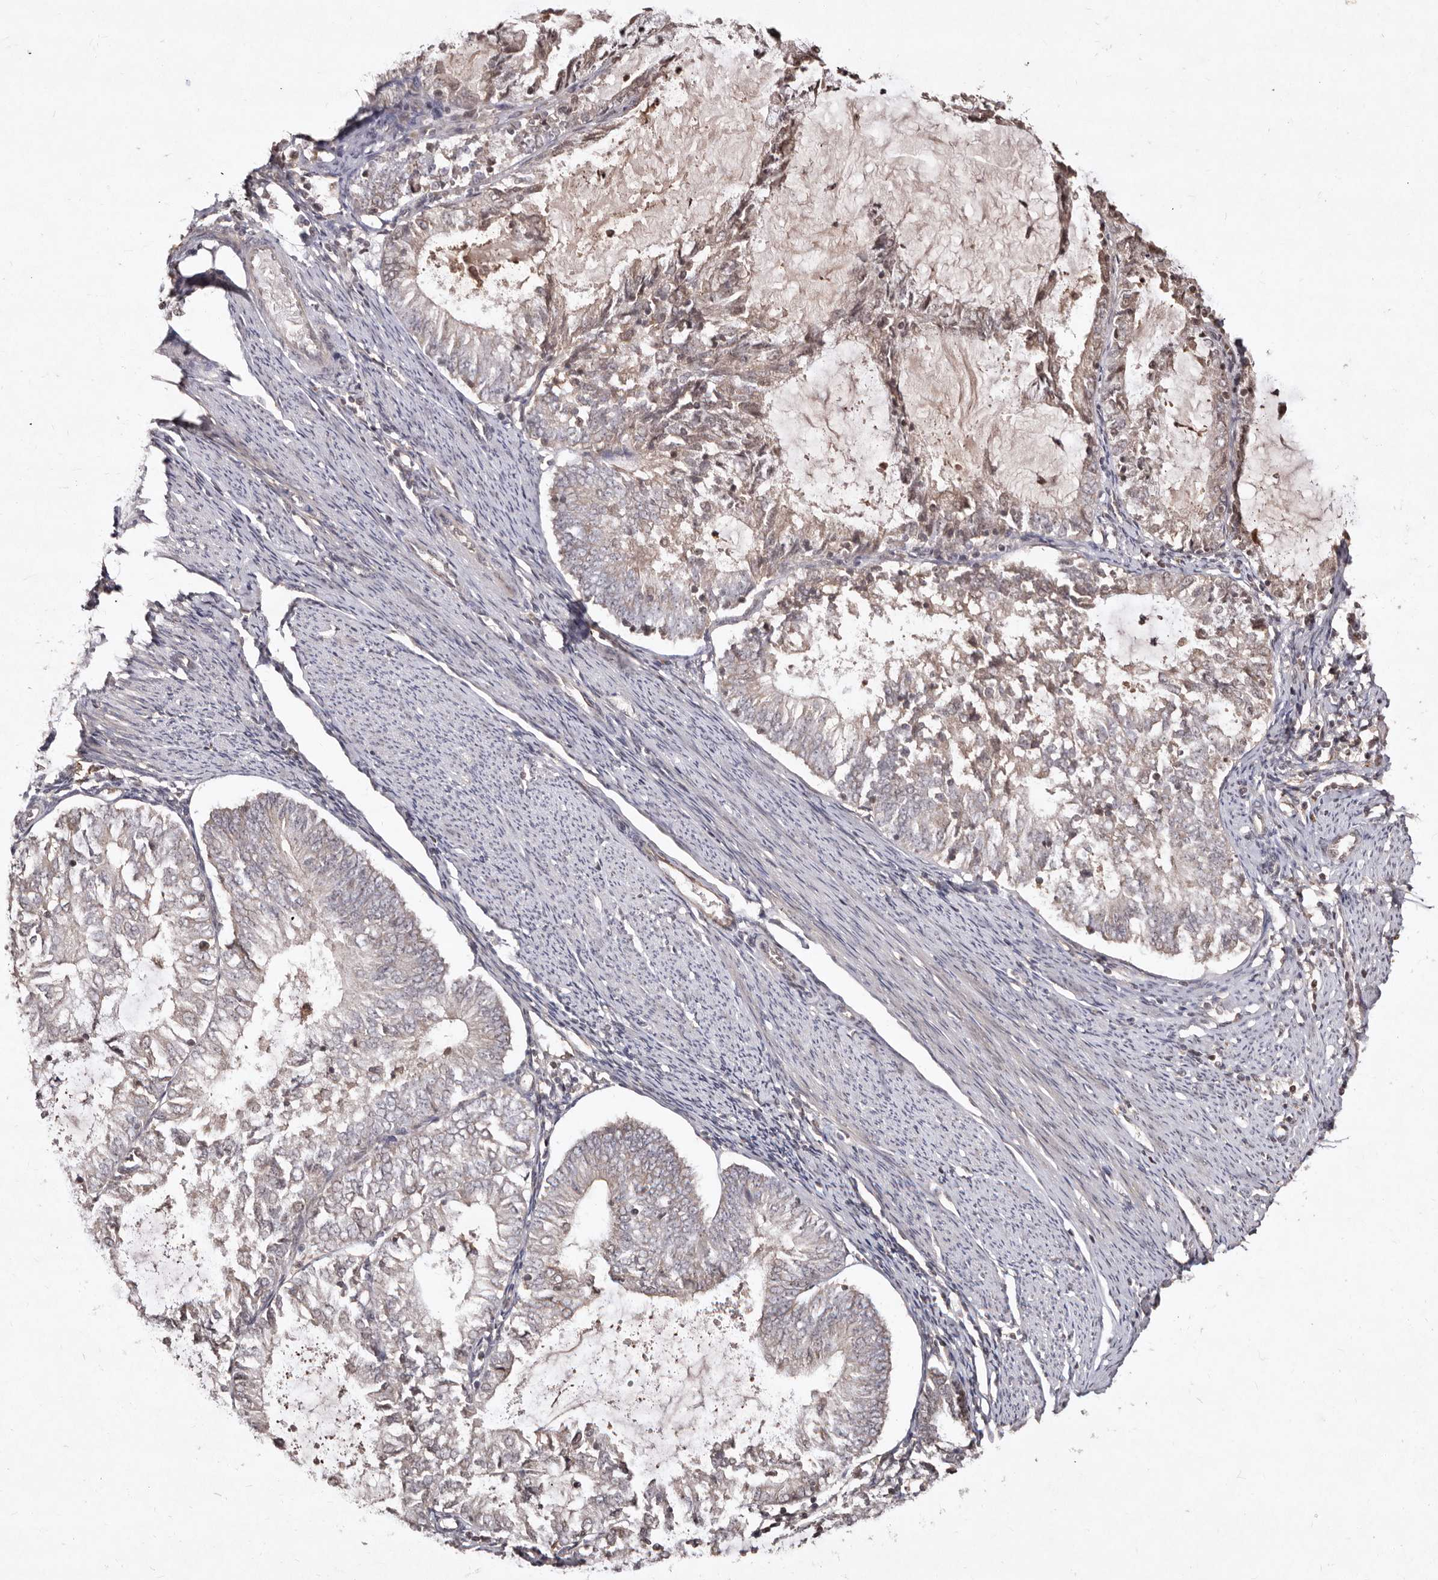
{"staining": {"intensity": "weak", "quantity": "25%-75%", "location": "cytoplasmic/membranous"}, "tissue": "endometrial cancer", "cell_type": "Tumor cells", "image_type": "cancer", "snomed": [{"axis": "morphology", "description": "Adenocarcinoma, NOS"}, {"axis": "topography", "description": "Endometrium"}], "caption": "The image shows staining of adenocarcinoma (endometrial), revealing weak cytoplasmic/membranous protein staining (brown color) within tumor cells.", "gene": "LCORL", "patient": {"sex": "female", "age": 57}}